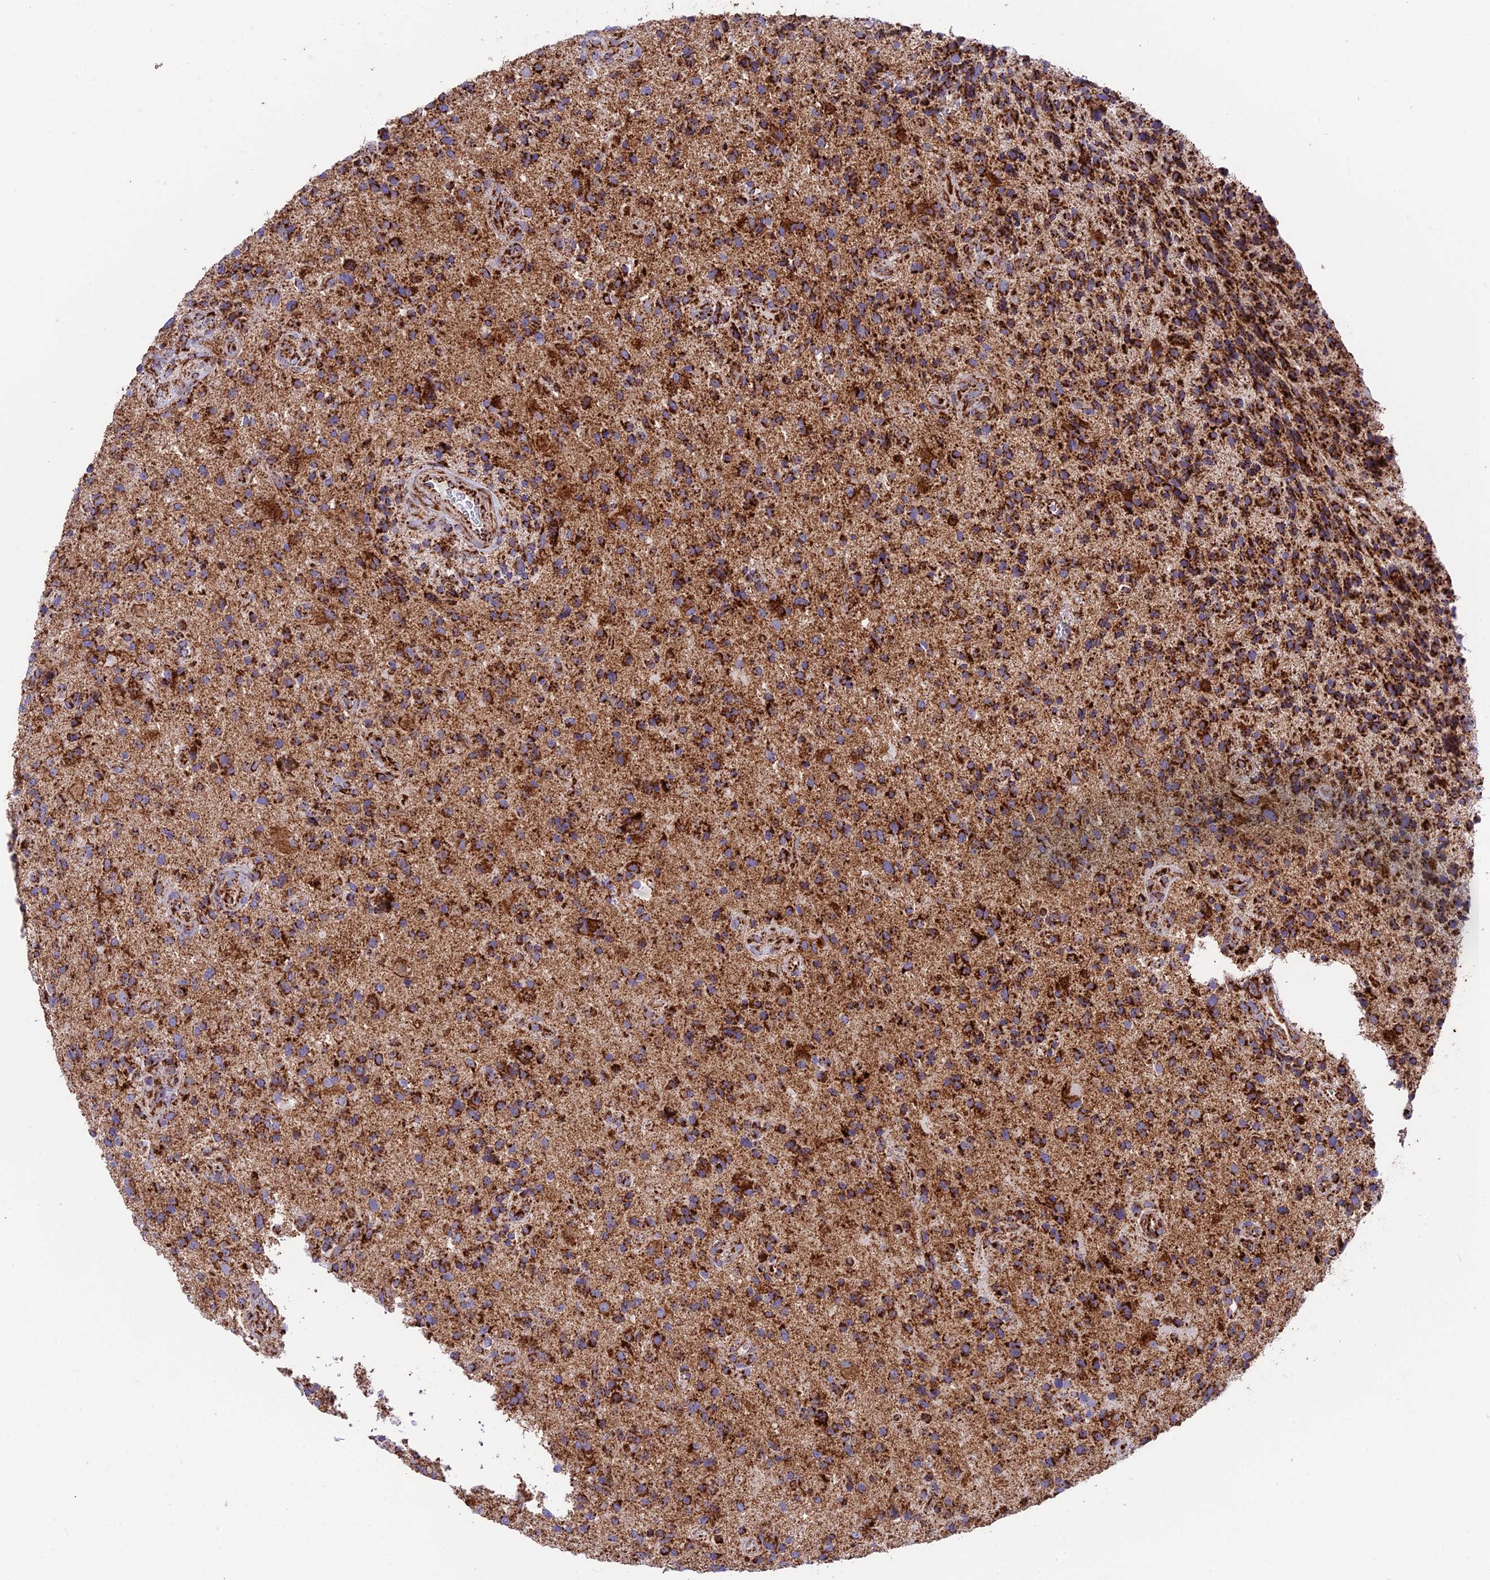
{"staining": {"intensity": "strong", "quantity": "25%-75%", "location": "cytoplasmic/membranous"}, "tissue": "glioma", "cell_type": "Tumor cells", "image_type": "cancer", "snomed": [{"axis": "morphology", "description": "Glioma, malignant, High grade"}, {"axis": "topography", "description": "Brain"}], "caption": "A brown stain labels strong cytoplasmic/membranous positivity of a protein in human glioma tumor cells. (DAB = brown stain, brightfield microscopy at high magnification).", "gene": "CHCHD3", "patient": {"sex": "male", "age": 47}}